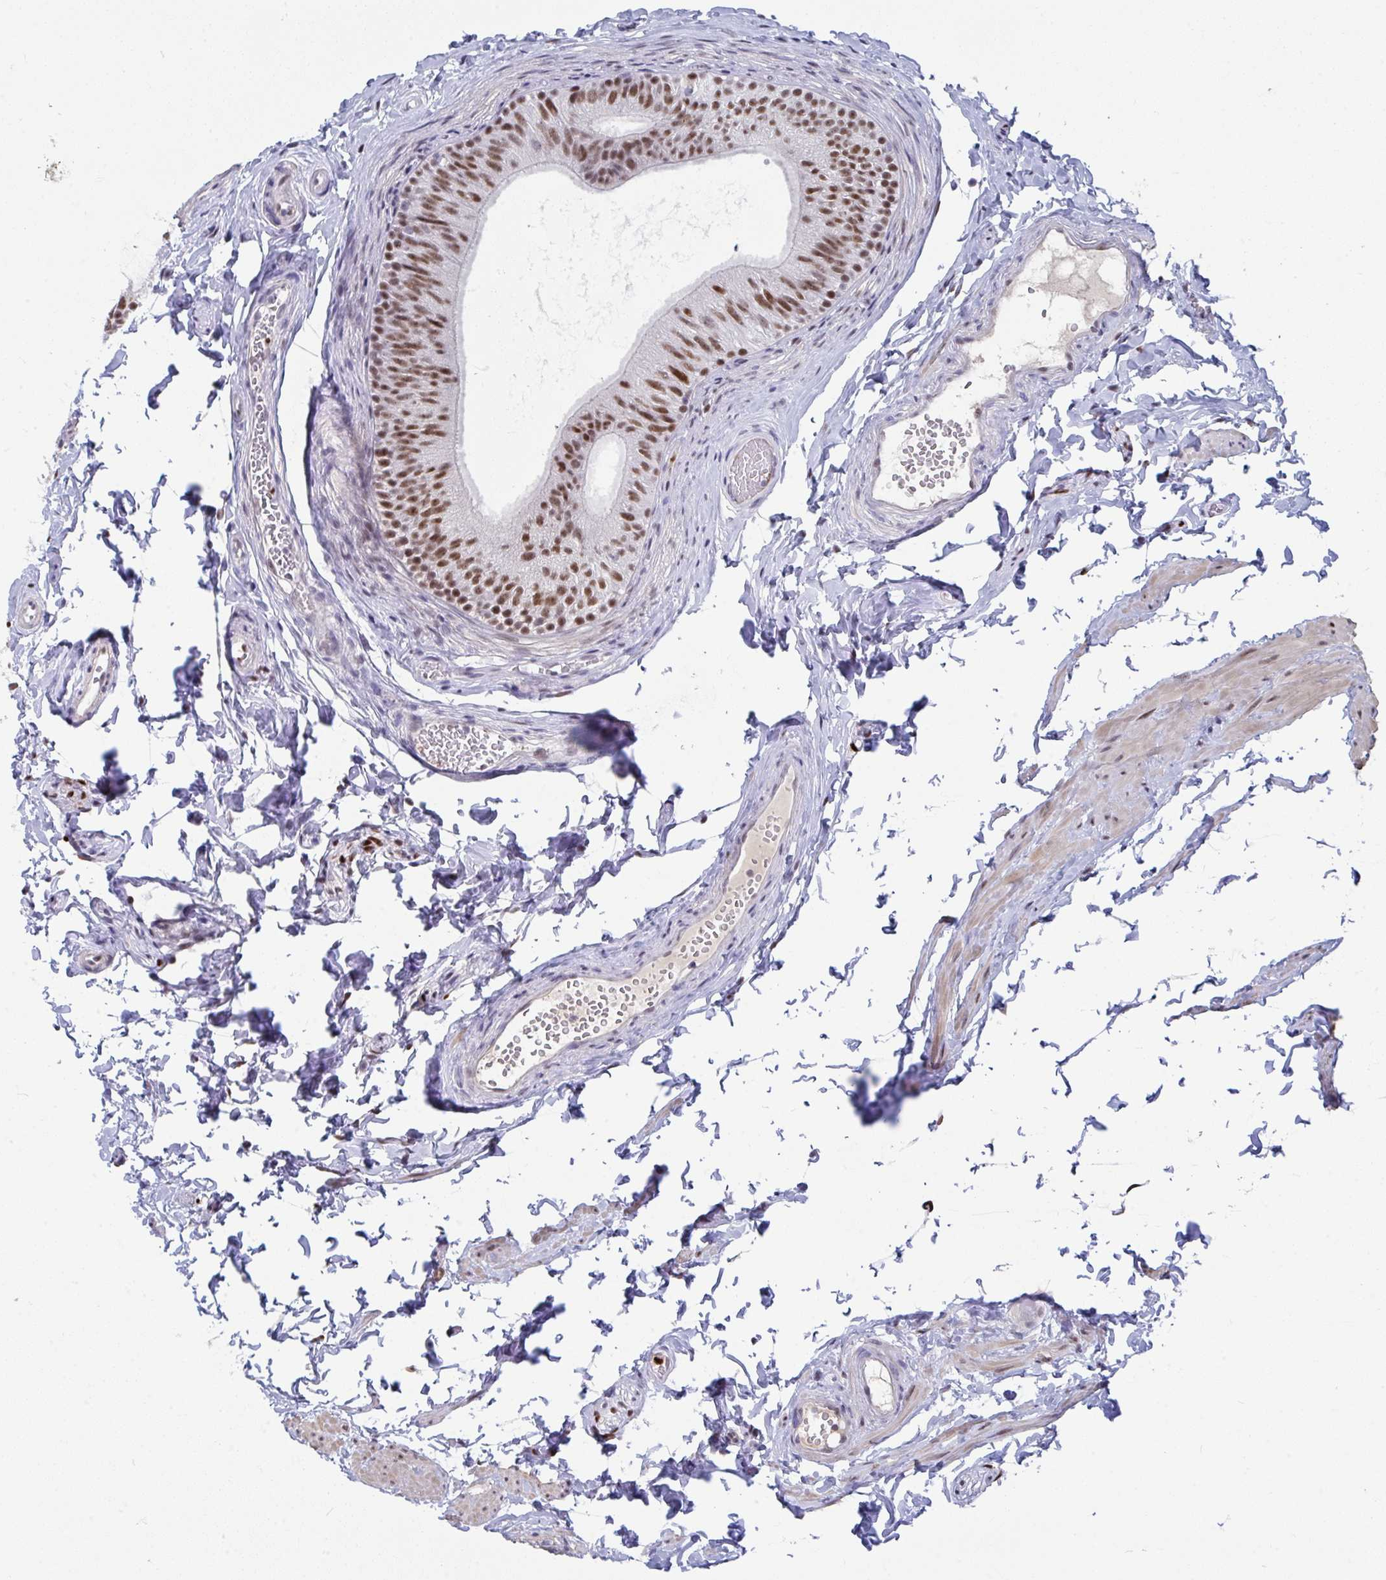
{"staining": {"intensity": "strong", "quantity": ">75%", "location": "nuclear"}, "tissue": "epididymis", "cell_type": "Glandular cells", "image_type": "normal", "snomed": [{"axis": "morphology", "description": "Normal tissue, NOS"}, {"axis": "topography", "description": "Epididymis, spermatic cord, NOS"}, {"axis": "topography", "description": "Epididymis"}, {"axis": "topography", "description": "Peripheral nerve tissue"}], "caption": "Human epididymis stained for a protein (brown) reveals strong nuclear positive expression in approximately >75% of glandular cells.", "gene": "JDP2", "patient": {"sex": "male", "age": 29}}